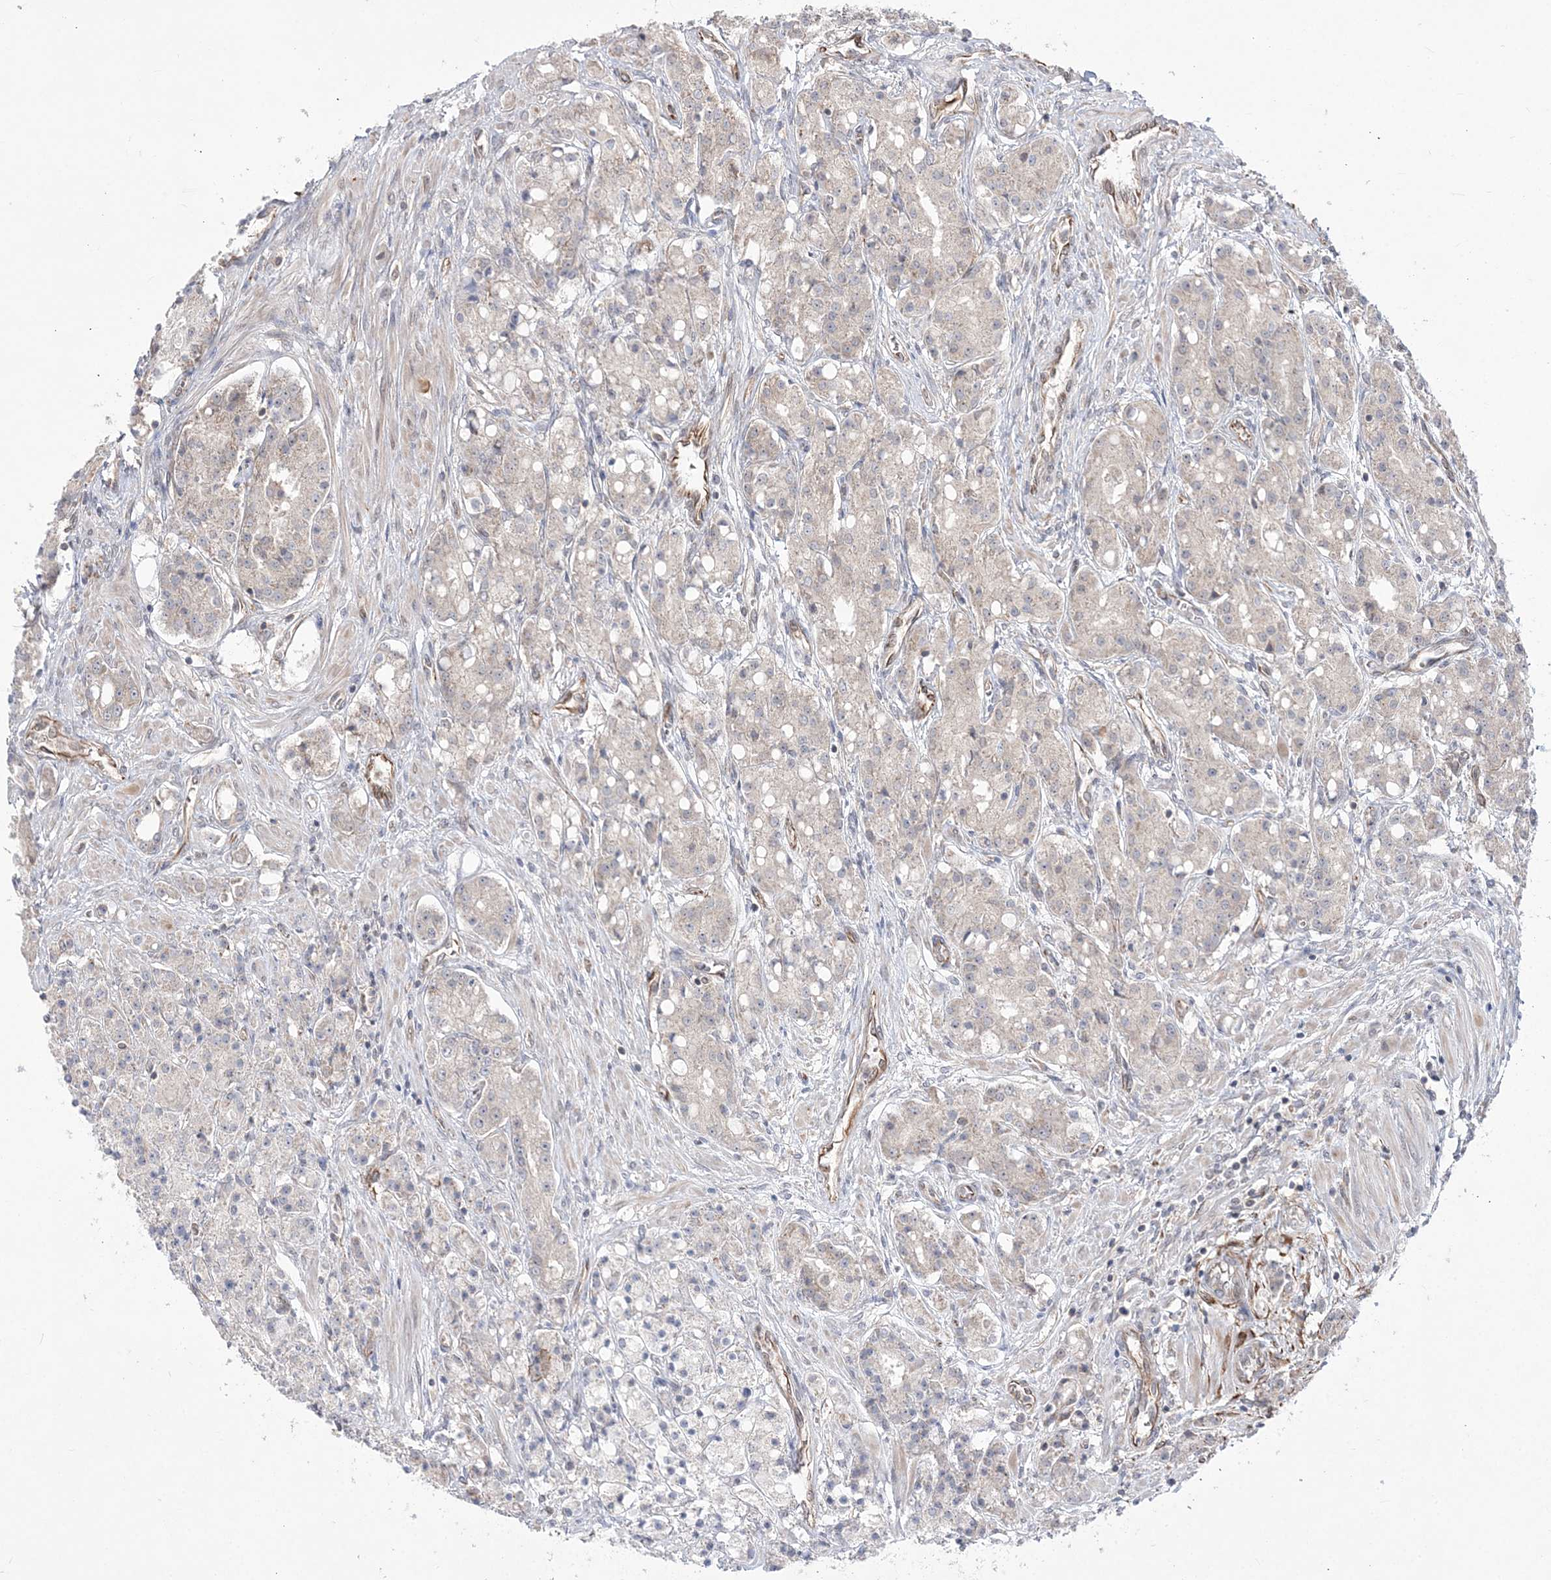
{"staining": {"intensity": "negative", "quantity": "none", "location": "none"}, "tissue": "prostate cancer", "cell_type": "Tumor cells", "image_type": "cancer", "snomed": [{"axis": "morphology", "description": "Adenocarcinoma, High grade"}, {"axis": "topography", "description": "Prostate"}], "caption": "High magnification brightfield microscopy of prostate cancer stained with DAB (brown) and counterstained with hematoxylin (blue): tumor cells show no significant expression.", "gene": "DHX57", "patient": {"sex": "male", "age": 60}}